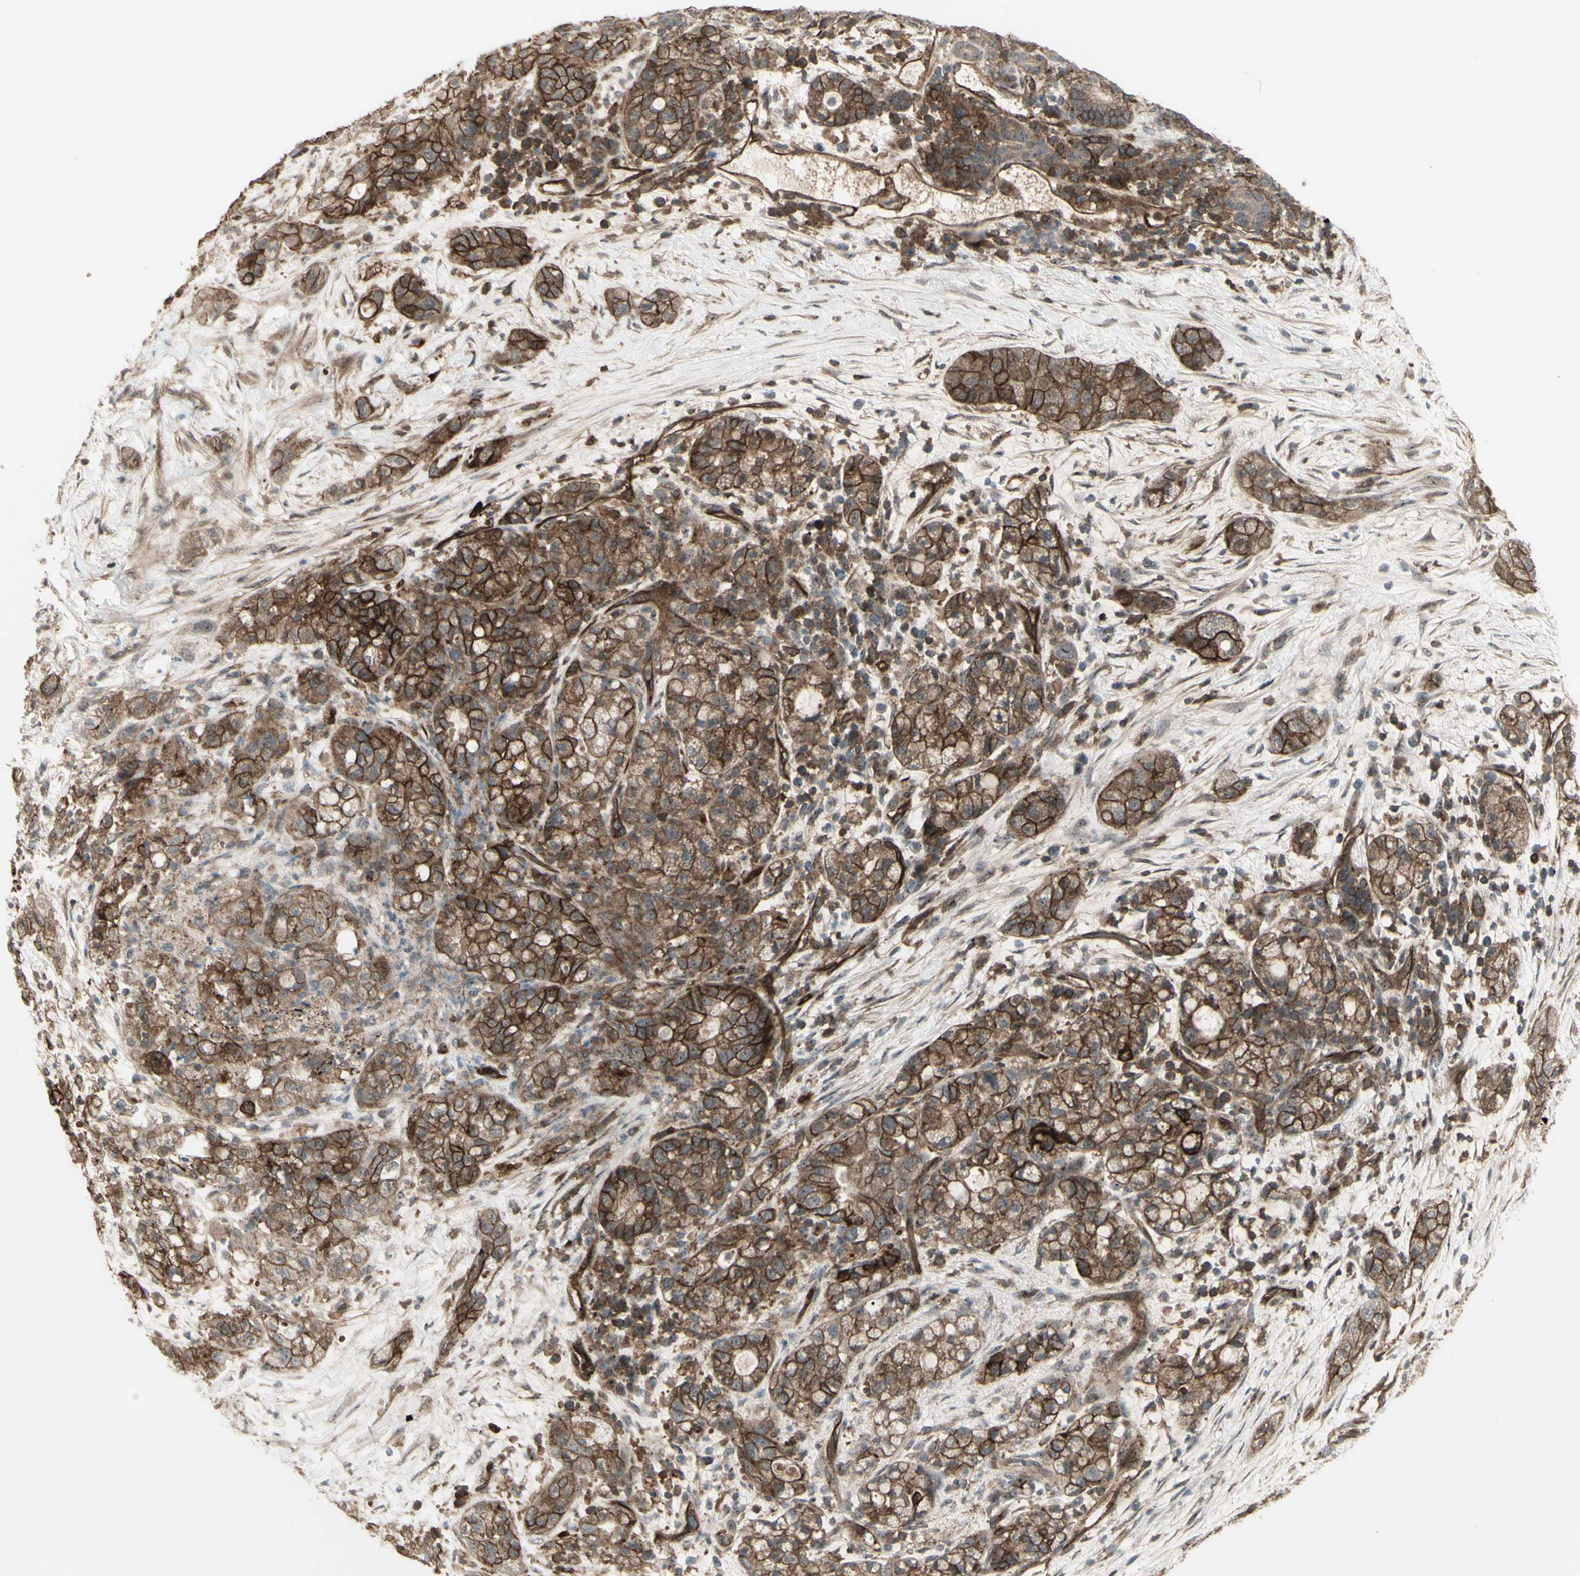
{"staining": {"intensity": "strong", "quantity": ">75%", "location": "cytoplasmic/membranous"}, "tissue": "pancreatic cancer", "cell_type": "Tumor cells", "image_type": "cancer", "snomed": [{"axis": "morphology", "description": "Adenocarcinoma, NOS"}, {"axis": "topography", "description": "Pancreas"}], "caption": "IHC micrograph of human adenocarcinoma (pancreatic) stained for a protein (brown), which displays high levels of strong cytoplasmic/membranous staining in approximately >75% of tumor cells.", "gene": "FXYD5", "patient": {"sex": "female", "age": 78}}